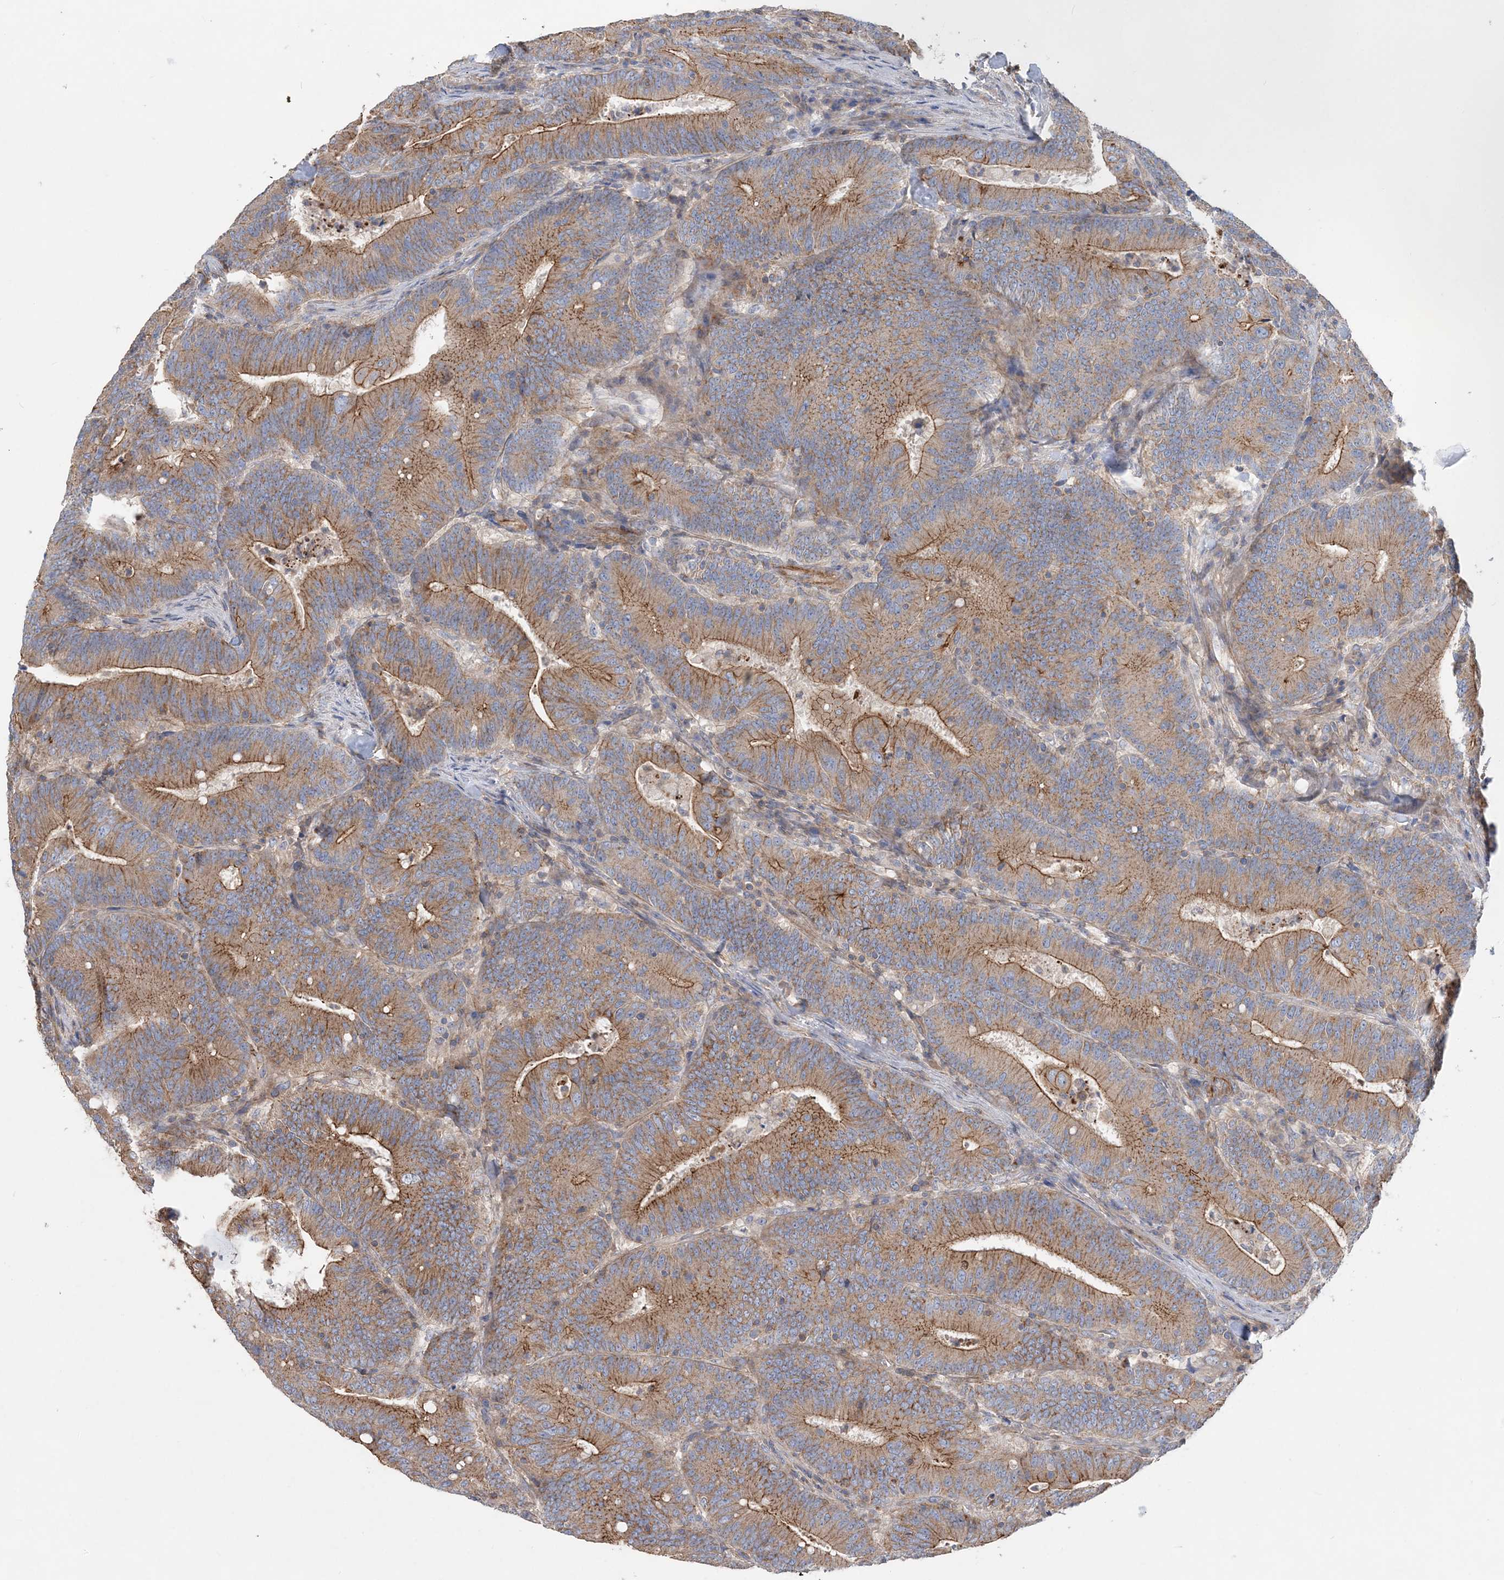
{"staining": {"intensity": "moderate", "quantity": ">75%", "location": "cytoplasmic/membranous"}, "tissue": "colorectal cancer", "cell_type": "Tumor cells", "image_type": "cancer", "snomed": [{"axis": "morphology", "description": "Adenocarcinoma, NOS"}, {"axis": "topography", "description": "Colon"}], "caption": "Immunohistochemical staining of adenocarcinoma (colorectal) reveals medium levels of moderate cytoplasmic/membranous positivity in approximately >75% of tumor cells.", "gene": "PIGC", "patient": {"sex": "female", "age": 66}}